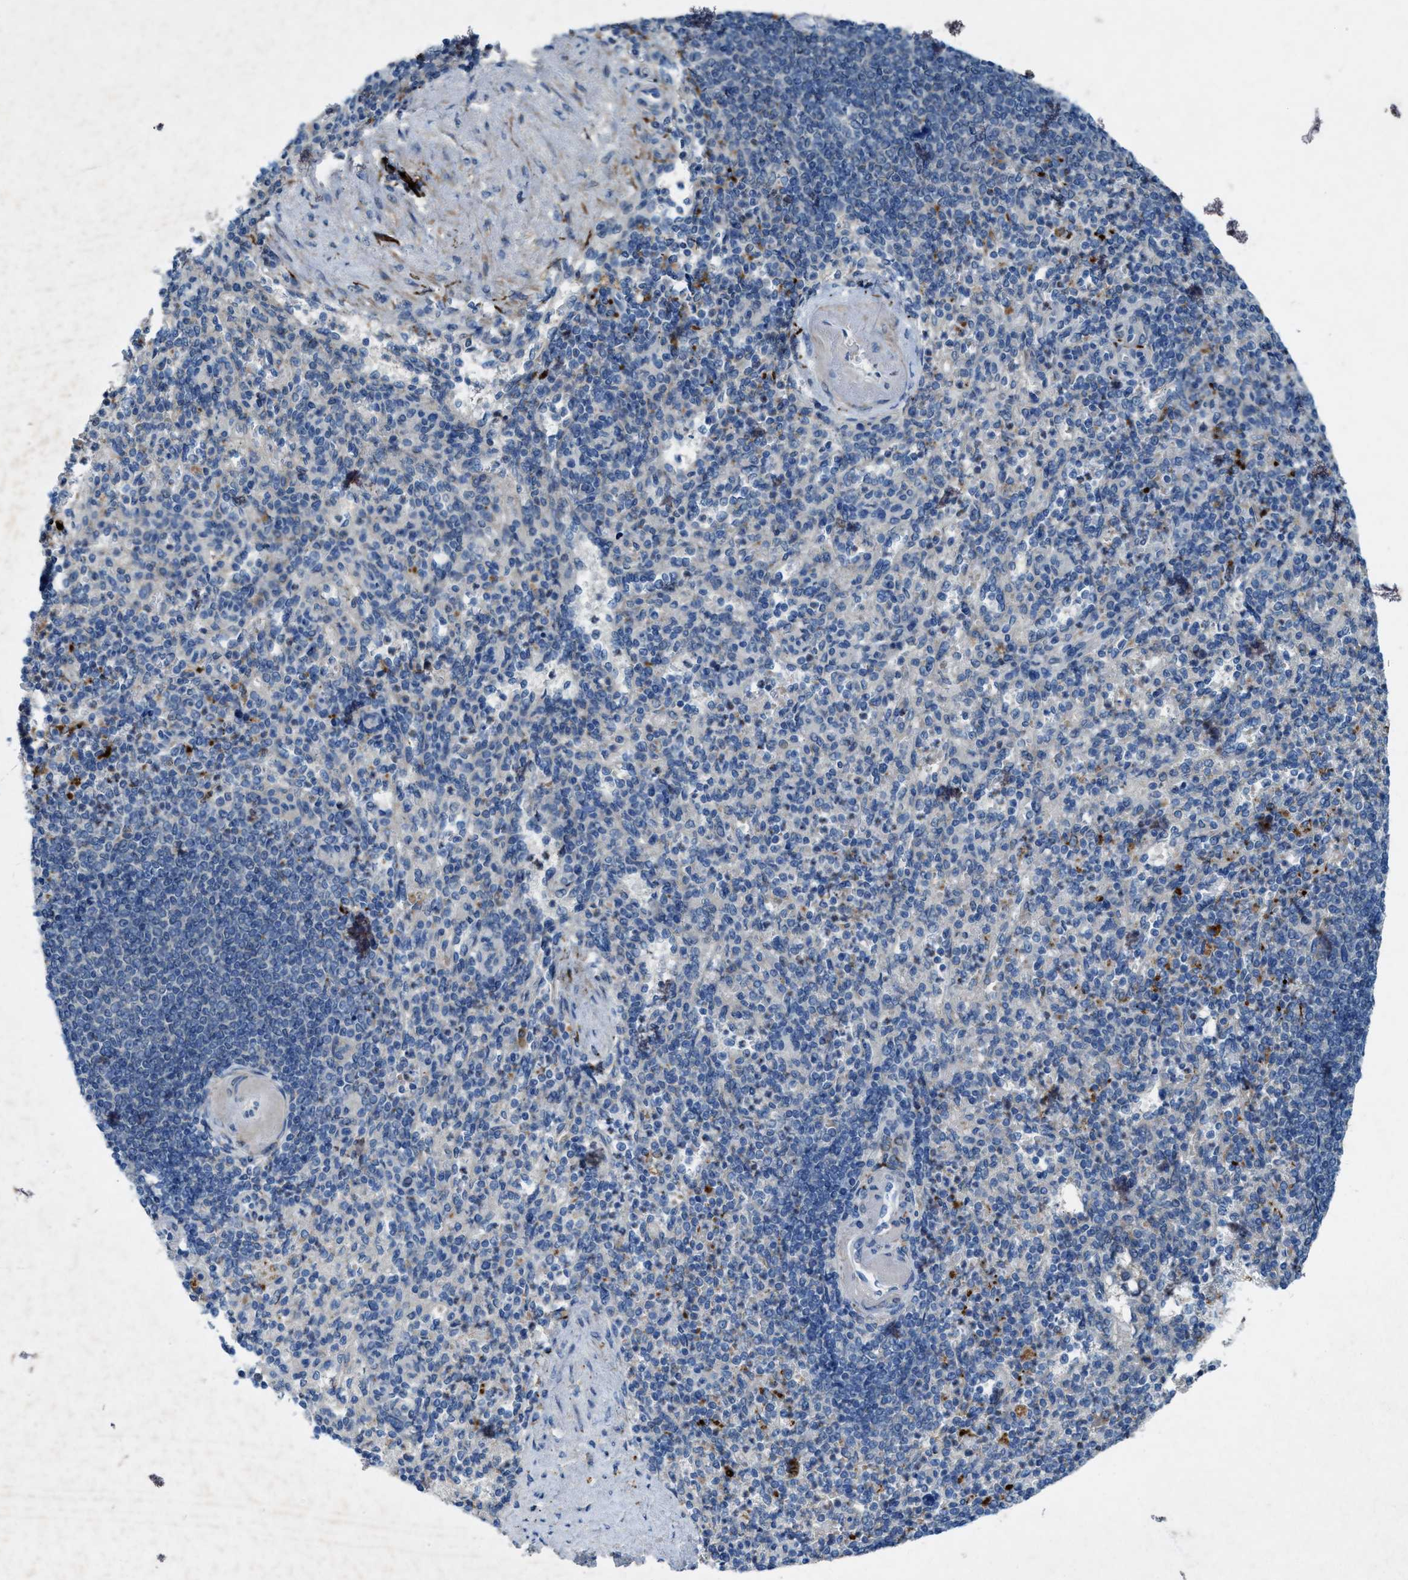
{"staining": {"intensity": "moderate", "quantity": "<25%", "location": "cytoplasmic/membranous"}, "tissue": "spleen", "cell_type": "Cells in red pulp", "image_type": "normal", "snomed": [{"axis": "morphology", "description": "Normal tissue, NOS"}, {"axis": "topography", "description": "Spleen"}], "caption": "Spleen stained with a brown dye exhibits moderate cytoplasmic/membranous positive staining in approximately <25% of cells in red pulp.", "gene": "URGCP", "patient": {"sex": "female", "age": 74}}